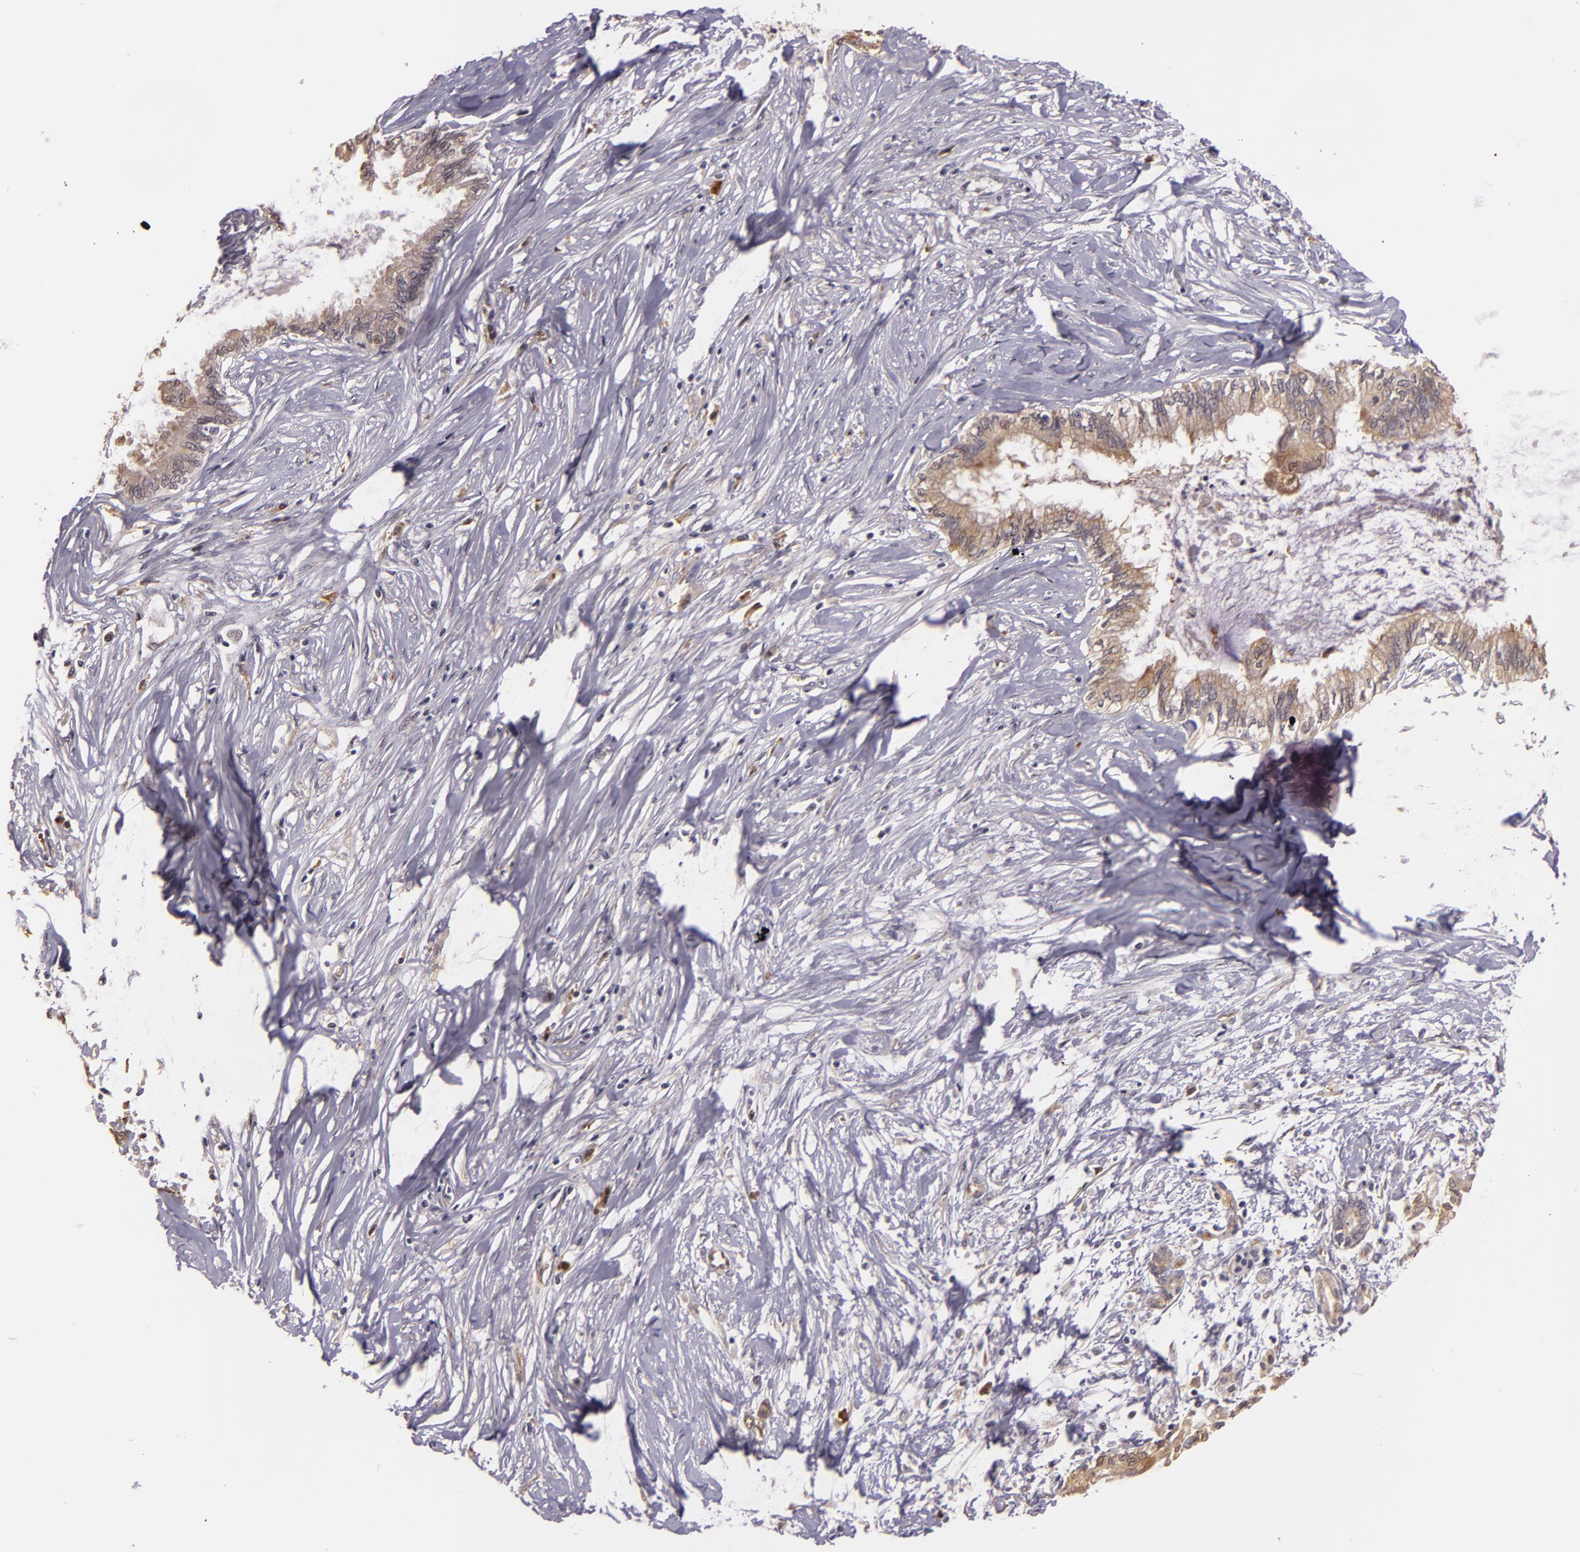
{"staining": {"intensity": "weak", "quantity": ">75%", "location": "cytoplasmic/membranous"}, "tissue": "pancreatic cancer", "cell_type": "Tumor cells", "image_type": "cancer", "snomed": [{"axis": "morphology", "description": "Adenocarcinoma, NOS"}, {"axis": "topography", "description": "Pancreas"}], "caption": "About >75% of tumor cells in human pancreatic adenocarcinoma show weak cytoplasmic/membranous protein staining as visualized by brown immunohistochemical staining.", "gene": "SYTL4", "patient": {"sex": "female", "age": 64}}